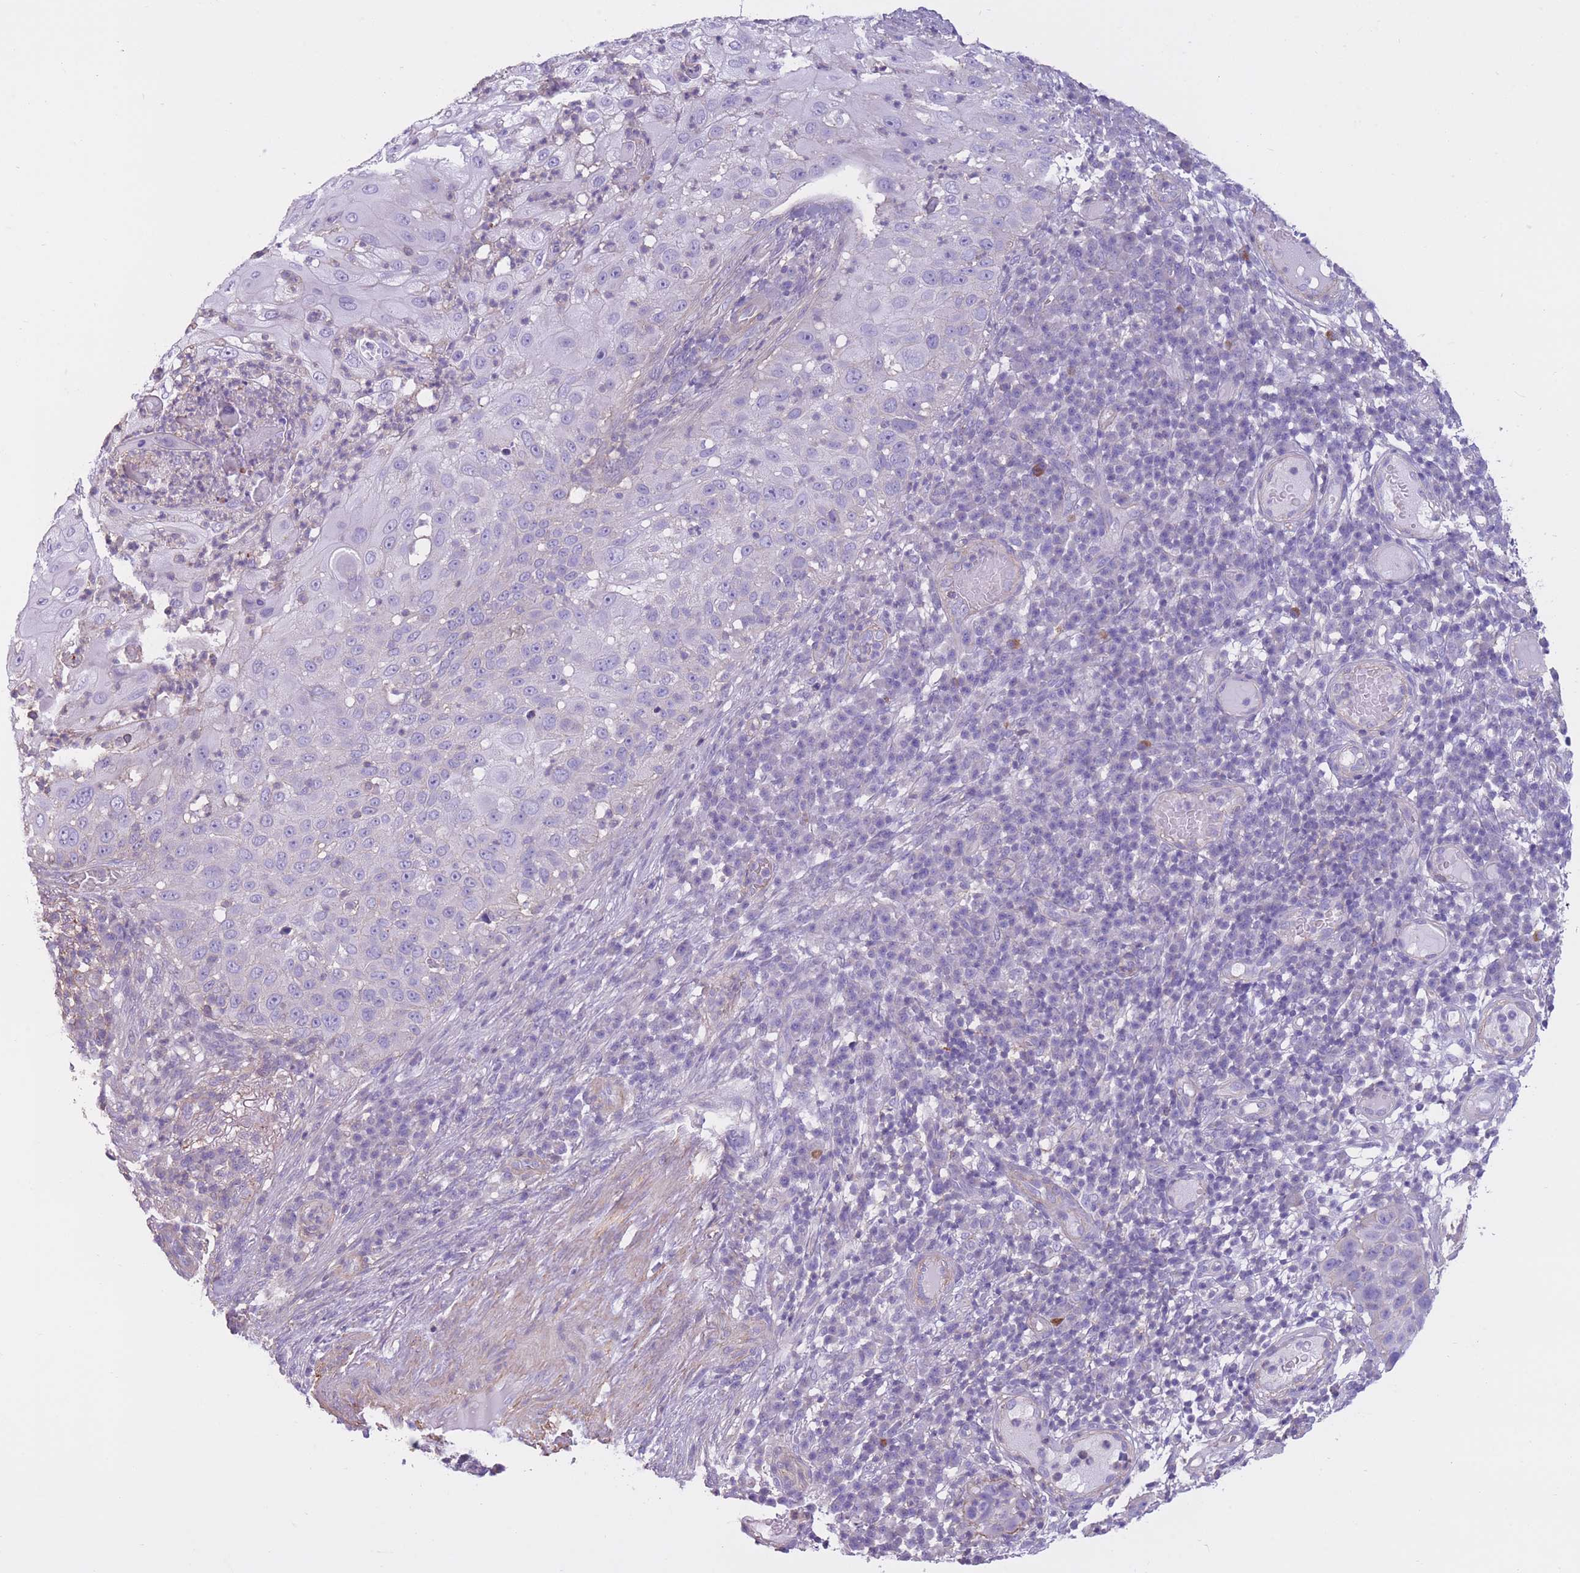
{"staining": {"intensity": "negative", "quantity": "none", "location": "none"}, "tissue": "skin cancer", "cell_type": "Tumor cells", "image_type": "cancer", "snomed": [{"axis": "morphology", "description": "Squamous cell carcinoma, NOS"}, {"axis": "topography", "description": "Skin"}], "caption": "There is no significant expression in tumor cells of skin cancer.", "gene": "PDHA1", "patient": {"sex": "female", "age": 44}}